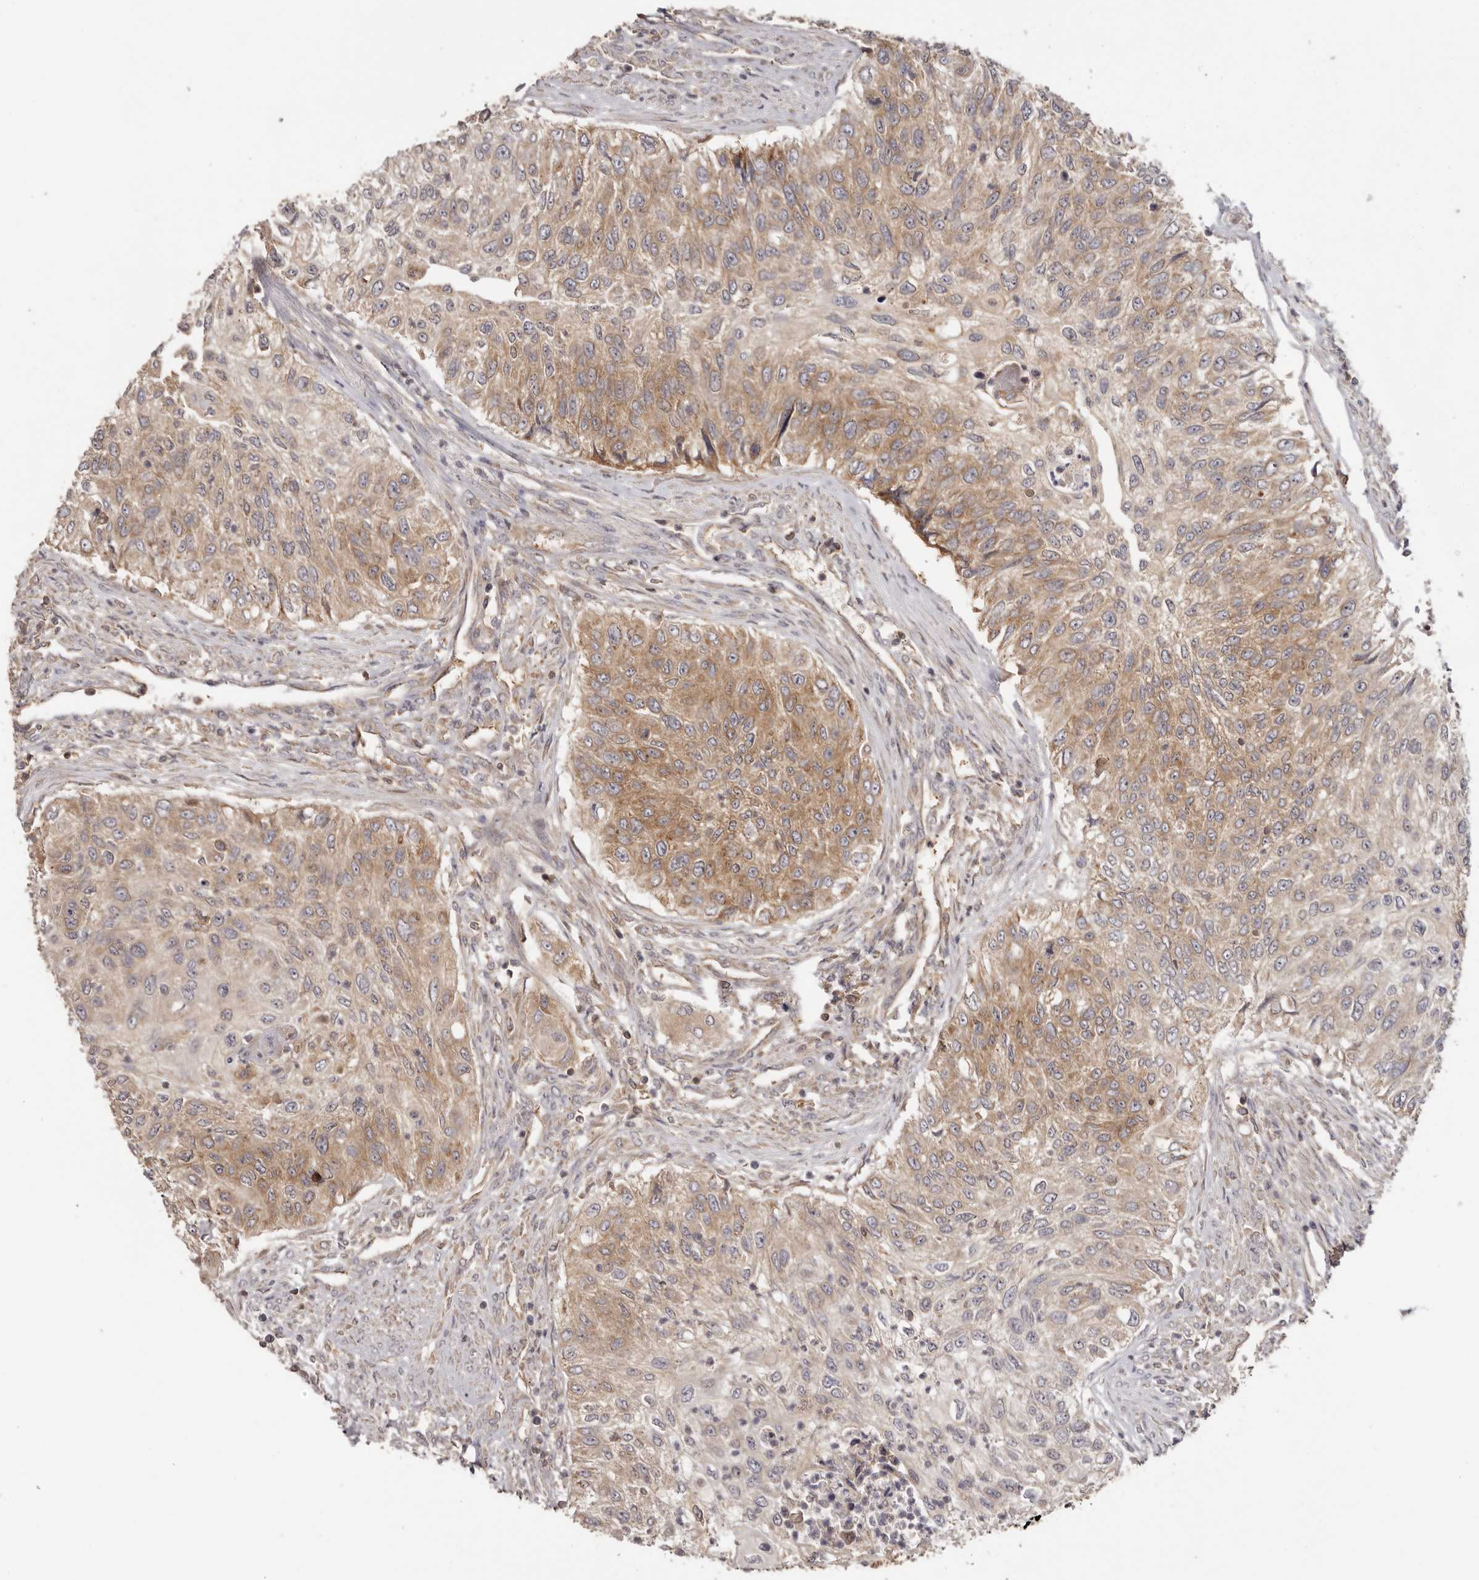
{"staining": {"intensity": "moderate", "quantity": ">75%", "location": "cytoplasmic/membranous"}, "tissue": "urothelial cancer", "cell_type": "Tumor cells", "image_type": "cancer", "snomed": [{"axis": "morphology", "description": "Urothelial carcinoma, High grade"}, {"axis": "topography", "description": "Urinary bladder"}], "caption": "Urothelial cancer stained with DAB immunohistochemistry reveals medium levels of moderate cytoplasmic/membranous positivity in approximately >75% of tumor cells. (Stains: DAB (3,3'-diaminobenzidine) in brown, nuclei in blue, Microscopy: brightfield microscopy at high magnification).", "gene": "EEF1E1", "patient": {"sex": "female", "age": 60}}